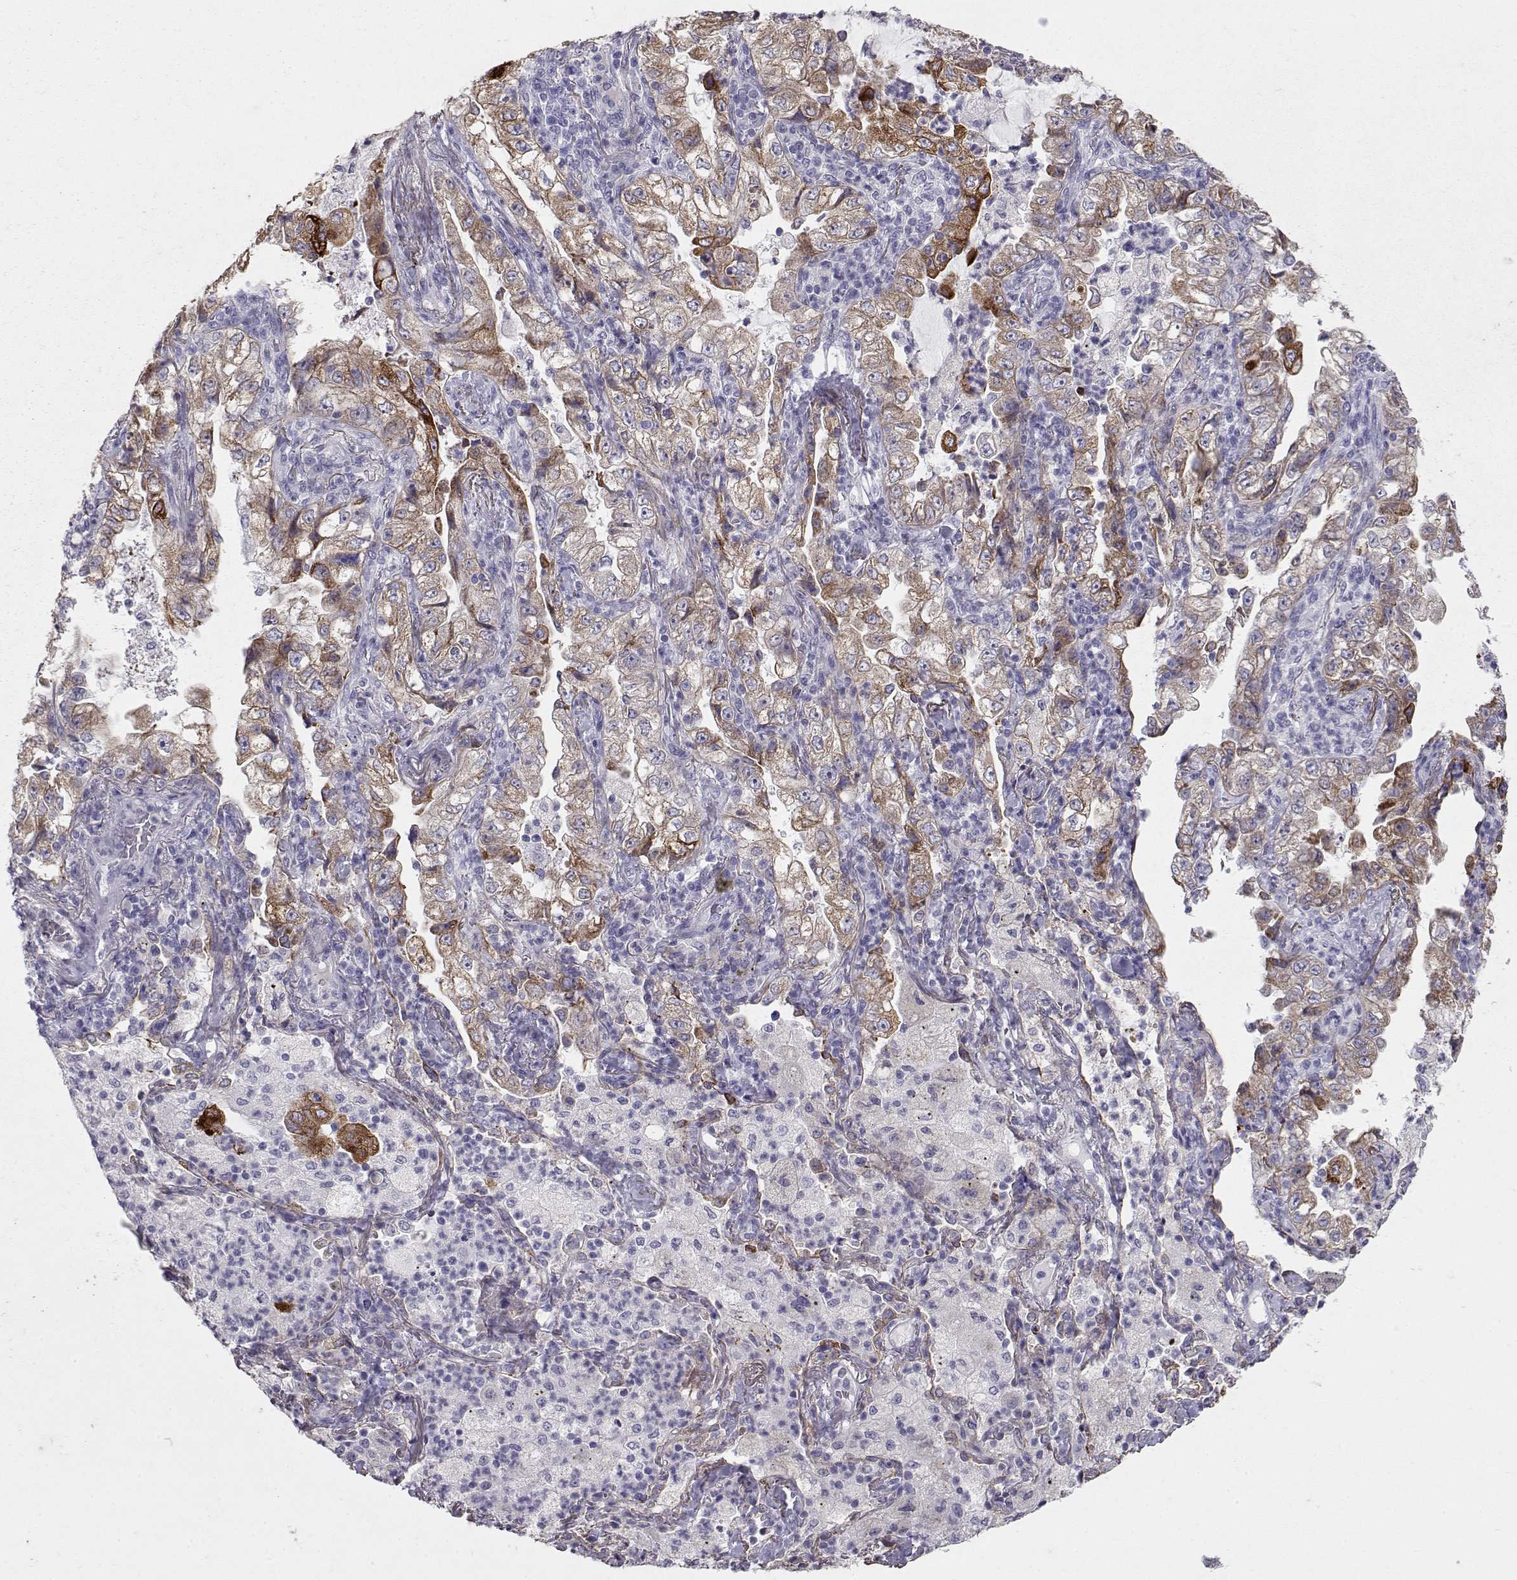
{"staining": {"intensity": "strong", "quantity": "<25%", "location": "cytoplasmic/membranous"}, "tissue": "lung cancer", "cell_type": "Tumor cells", "image_type": "cancer", "snomed": [{"axis": "morphology", "description": "Adenocarcinoma, NOS"}, {"axis": "topography", "description": "Lung"}], "caption": "Adenocarcinoma (lung) stained with immunohistochemistry reveals strong cytoplasmic/membranous expression in about <25% of tumor cells.", "gene": "LAMB3", "patient": {"sex": "female", "age": 73}}